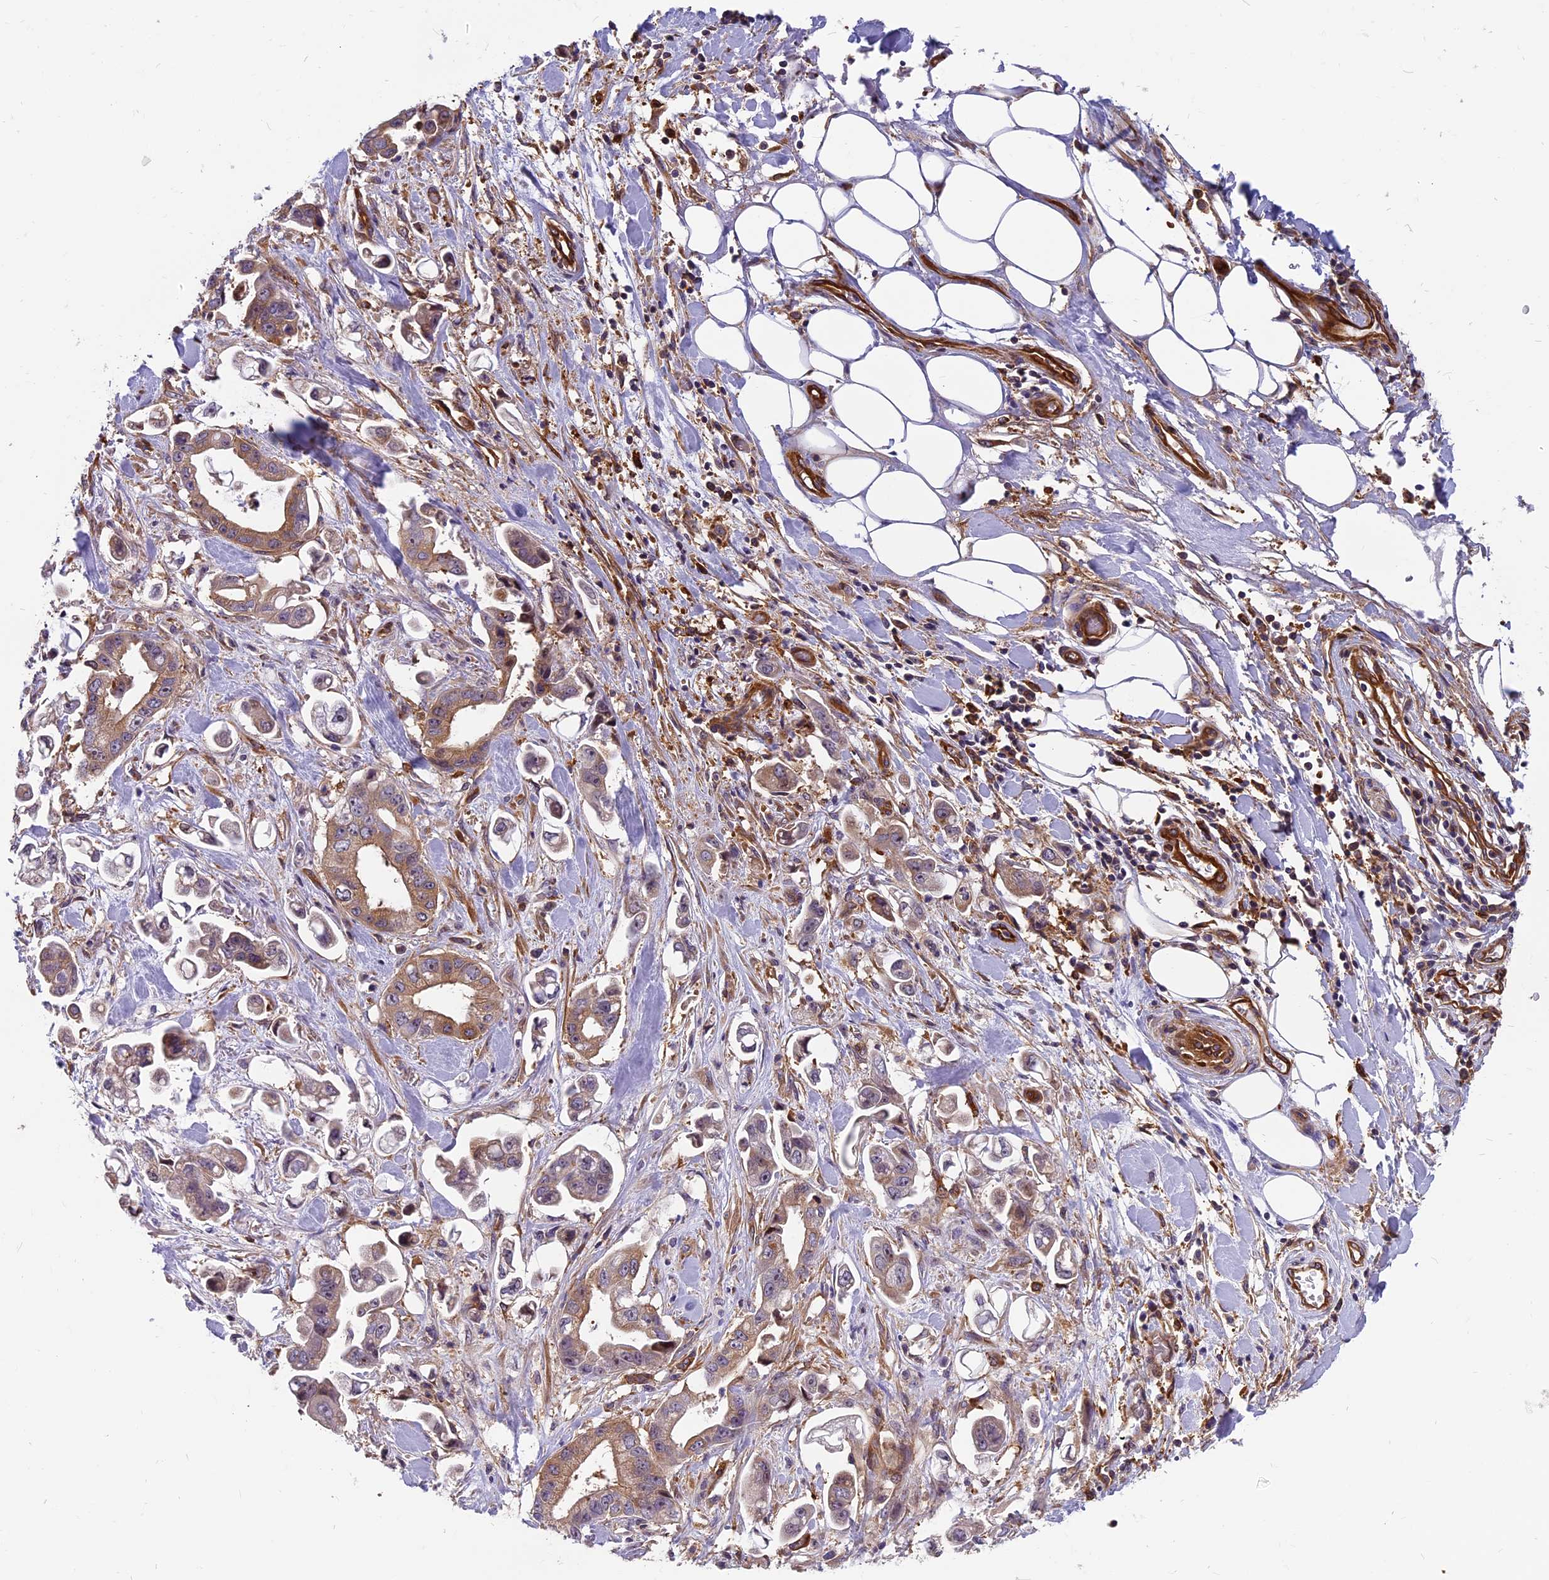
{"staining": {"intensity": "moderate", "quantity": ">75%", "location": "cytoplasmic/membranous"}, "tissue": "stomach cancer", "cell_type": "Tumor cells", "image_type": "cancer", "snomed": [{"axis": "morphology", "description": "Adenocarcinoma, NOS"}, {"axis": "topography", "description": "Stomach"}], "caption": "Approximately >75% of tumor cells in stomach cancer (adenocarcinoma) demonstrate moderate cytoplasmic/membranous protein staining as visualized by brown immunohistochemical staining.", "gene": "EHBP1L1", "patient": {"sex": "male", "age": 62}}